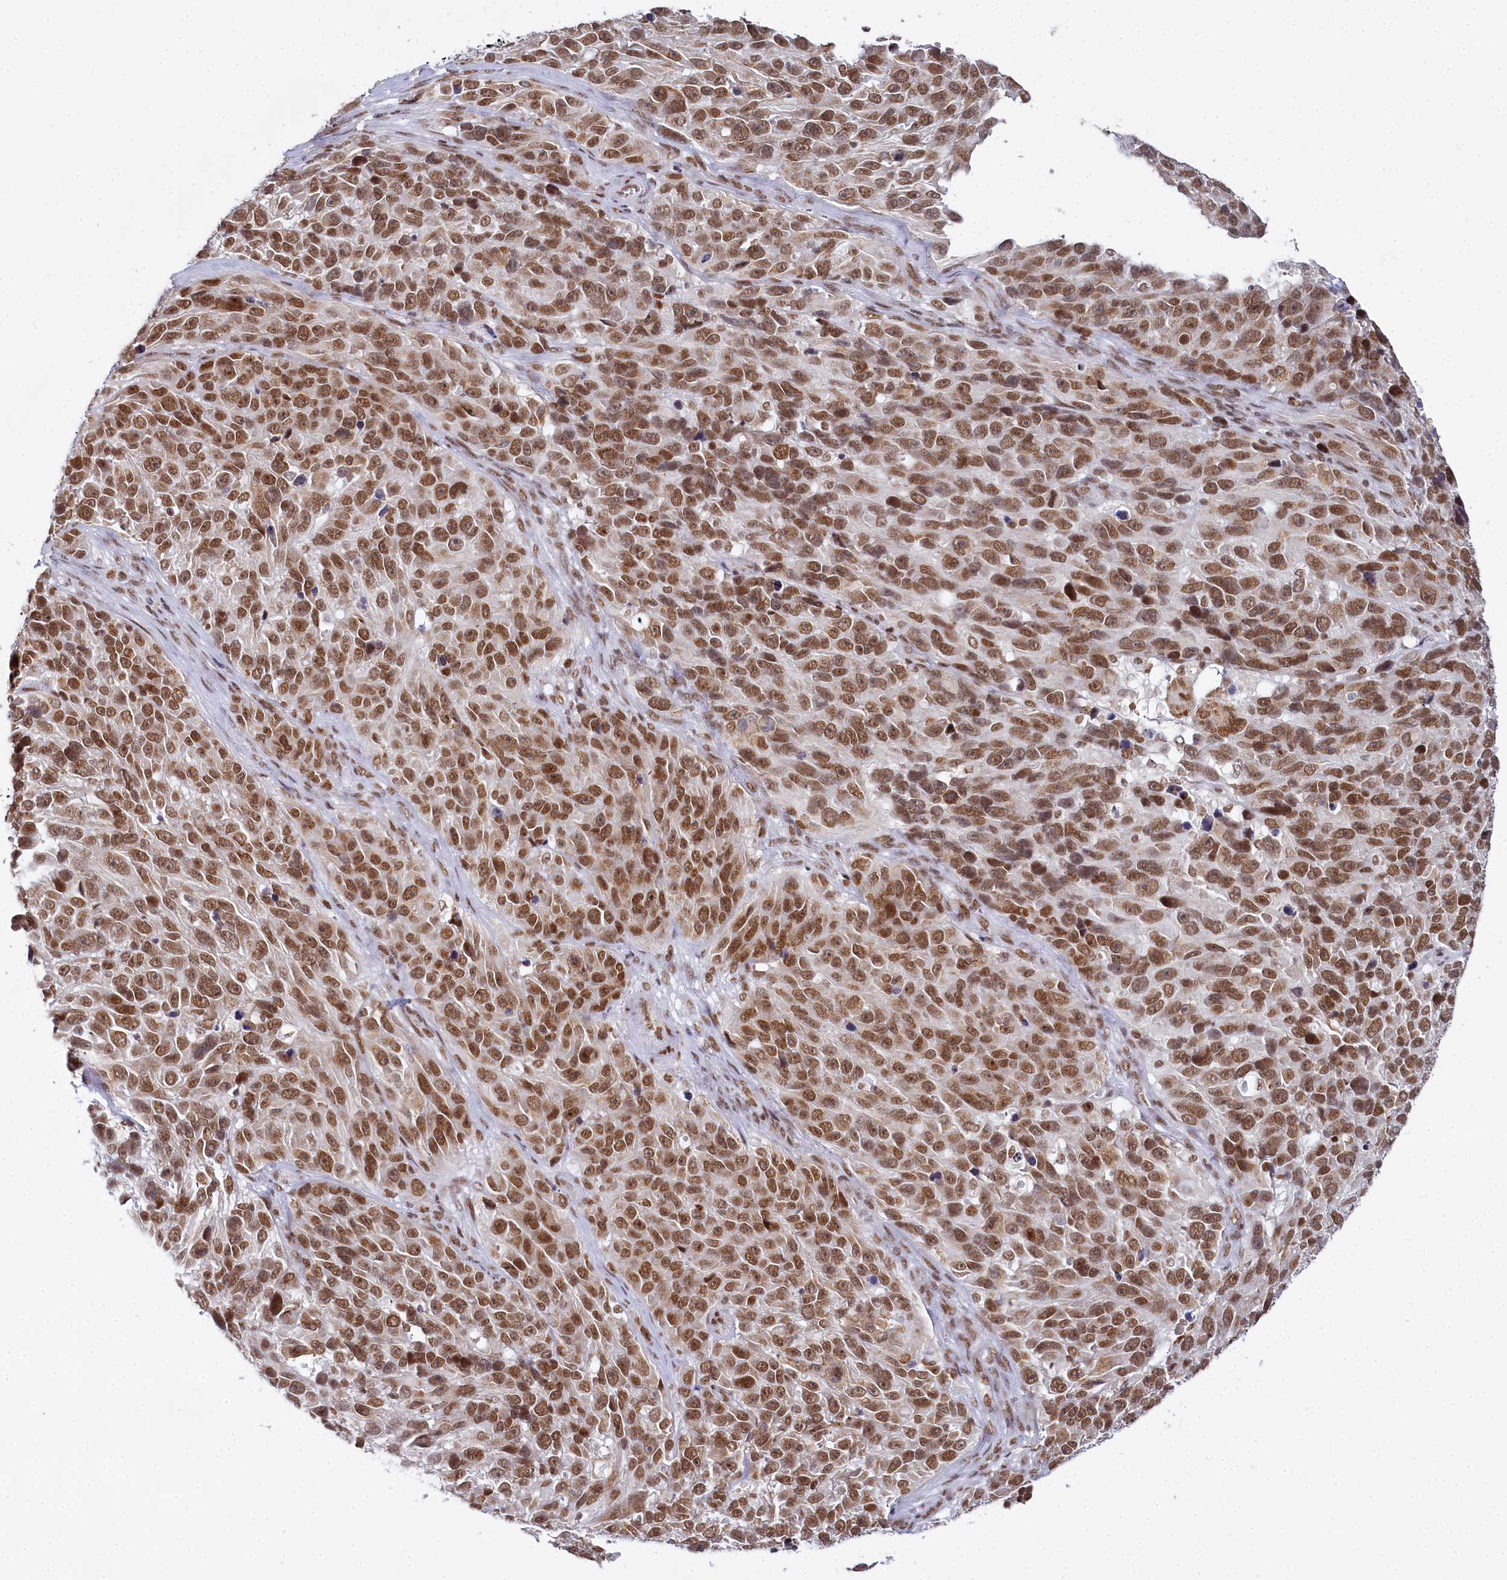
{"staining": {"intensity": "moderate", "quantity": ">75%", "location": "nuclear"}, "tissue": "melanoma", "cell_type": "Tumor cells", "image_type": "cancer", "snomed": [{"axis": "morphology", "description": "Malignant melanoma, NOS"}, {"axis": "topography", "description": "Skin"}], "caption": "About >75% of tumor cells in melanoma reveal moderate nuclear protein expression as visualized by brown immunohistochemical staining.", "gene": "PPHLN1", "patient": {"sex": "male", "age": 84}}